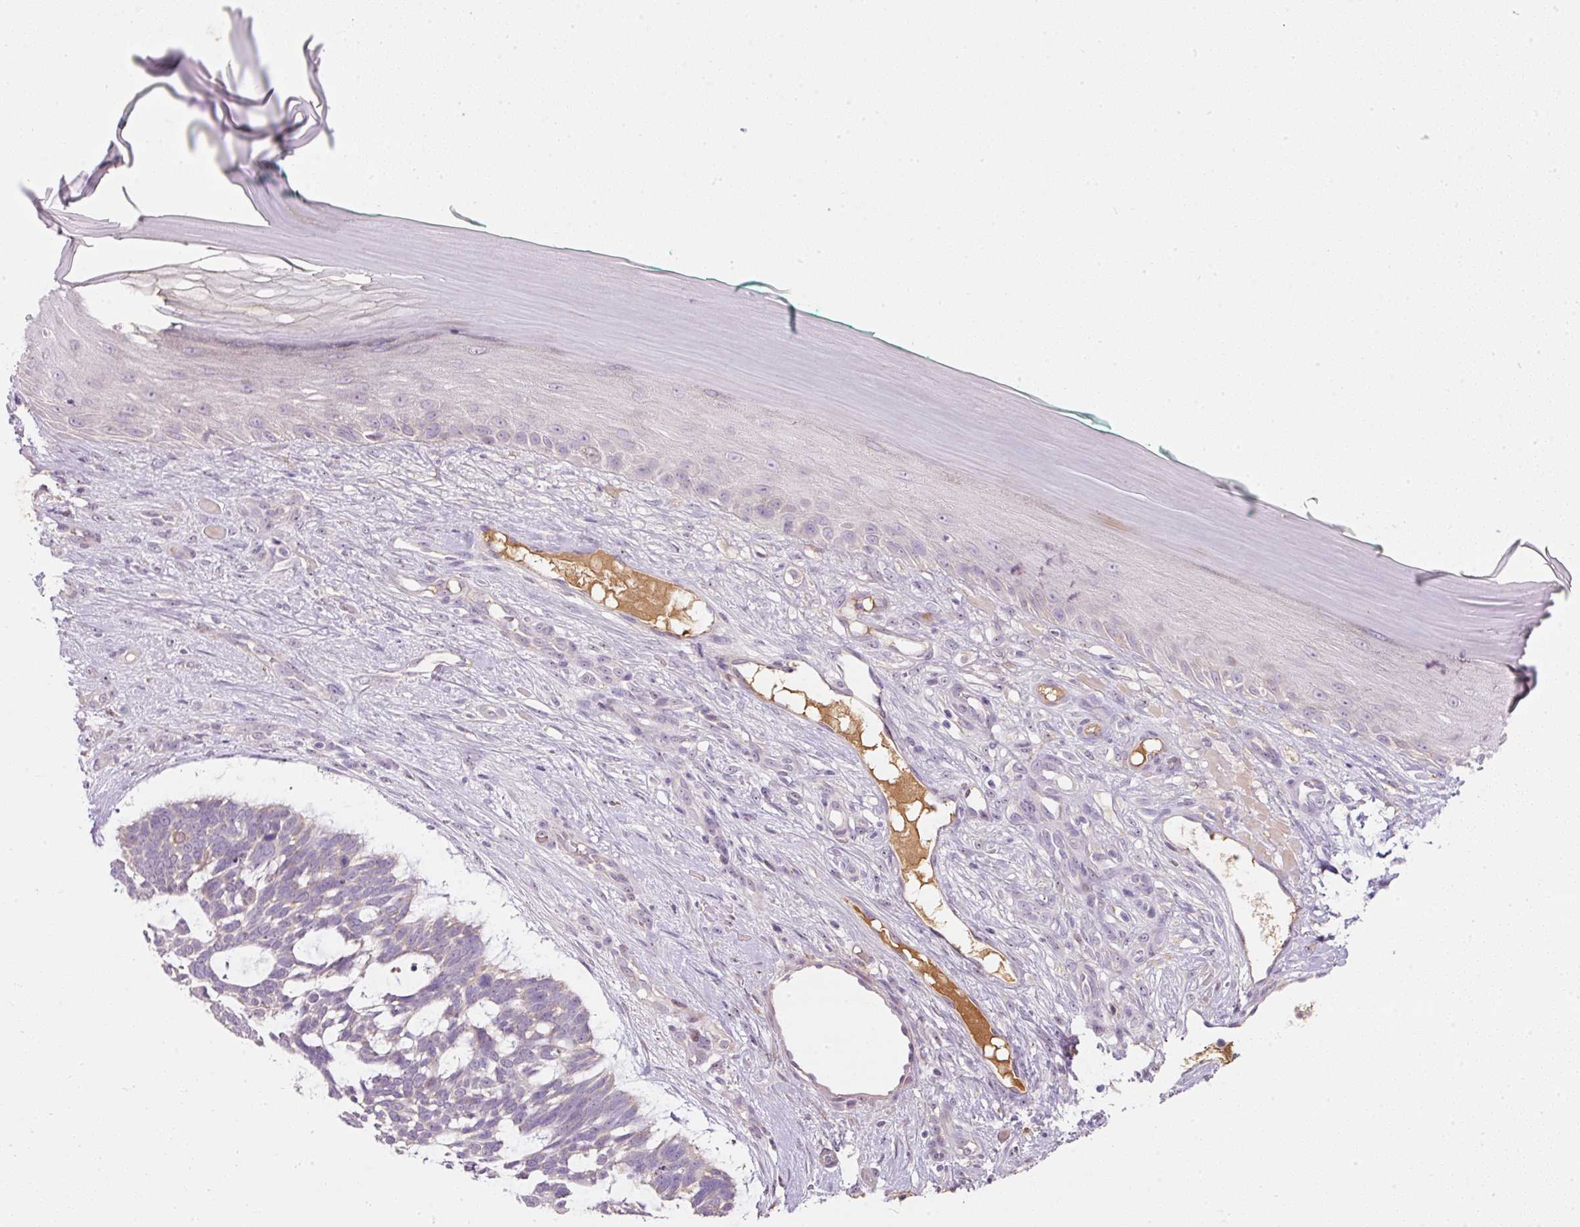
{"staining": {"intensity": "weak", "quantity": "25%-75%", "location": "cytoplasmic/membranous"}, "tissue": "skin cancer", "cell_type": "Tumor cells", "image_type": "cancer", "snomed": [{"axis": "morphology", "description": "Basal cell carcinoma"}, {"axis": "topography", "description": "Skin"}], "caption": "Tumor cells reveal low levels of weak cytoplasmic/membranous positivity in approximately 25%-75% of cells in human skin cancer (basal cell carcinoma). (DAB (3,3'-diaminobenzidine) IHC with brightfield microscopy, high magnification).", "gene": "TMEM37", "patient": {"sex": "male", "age": 88}}